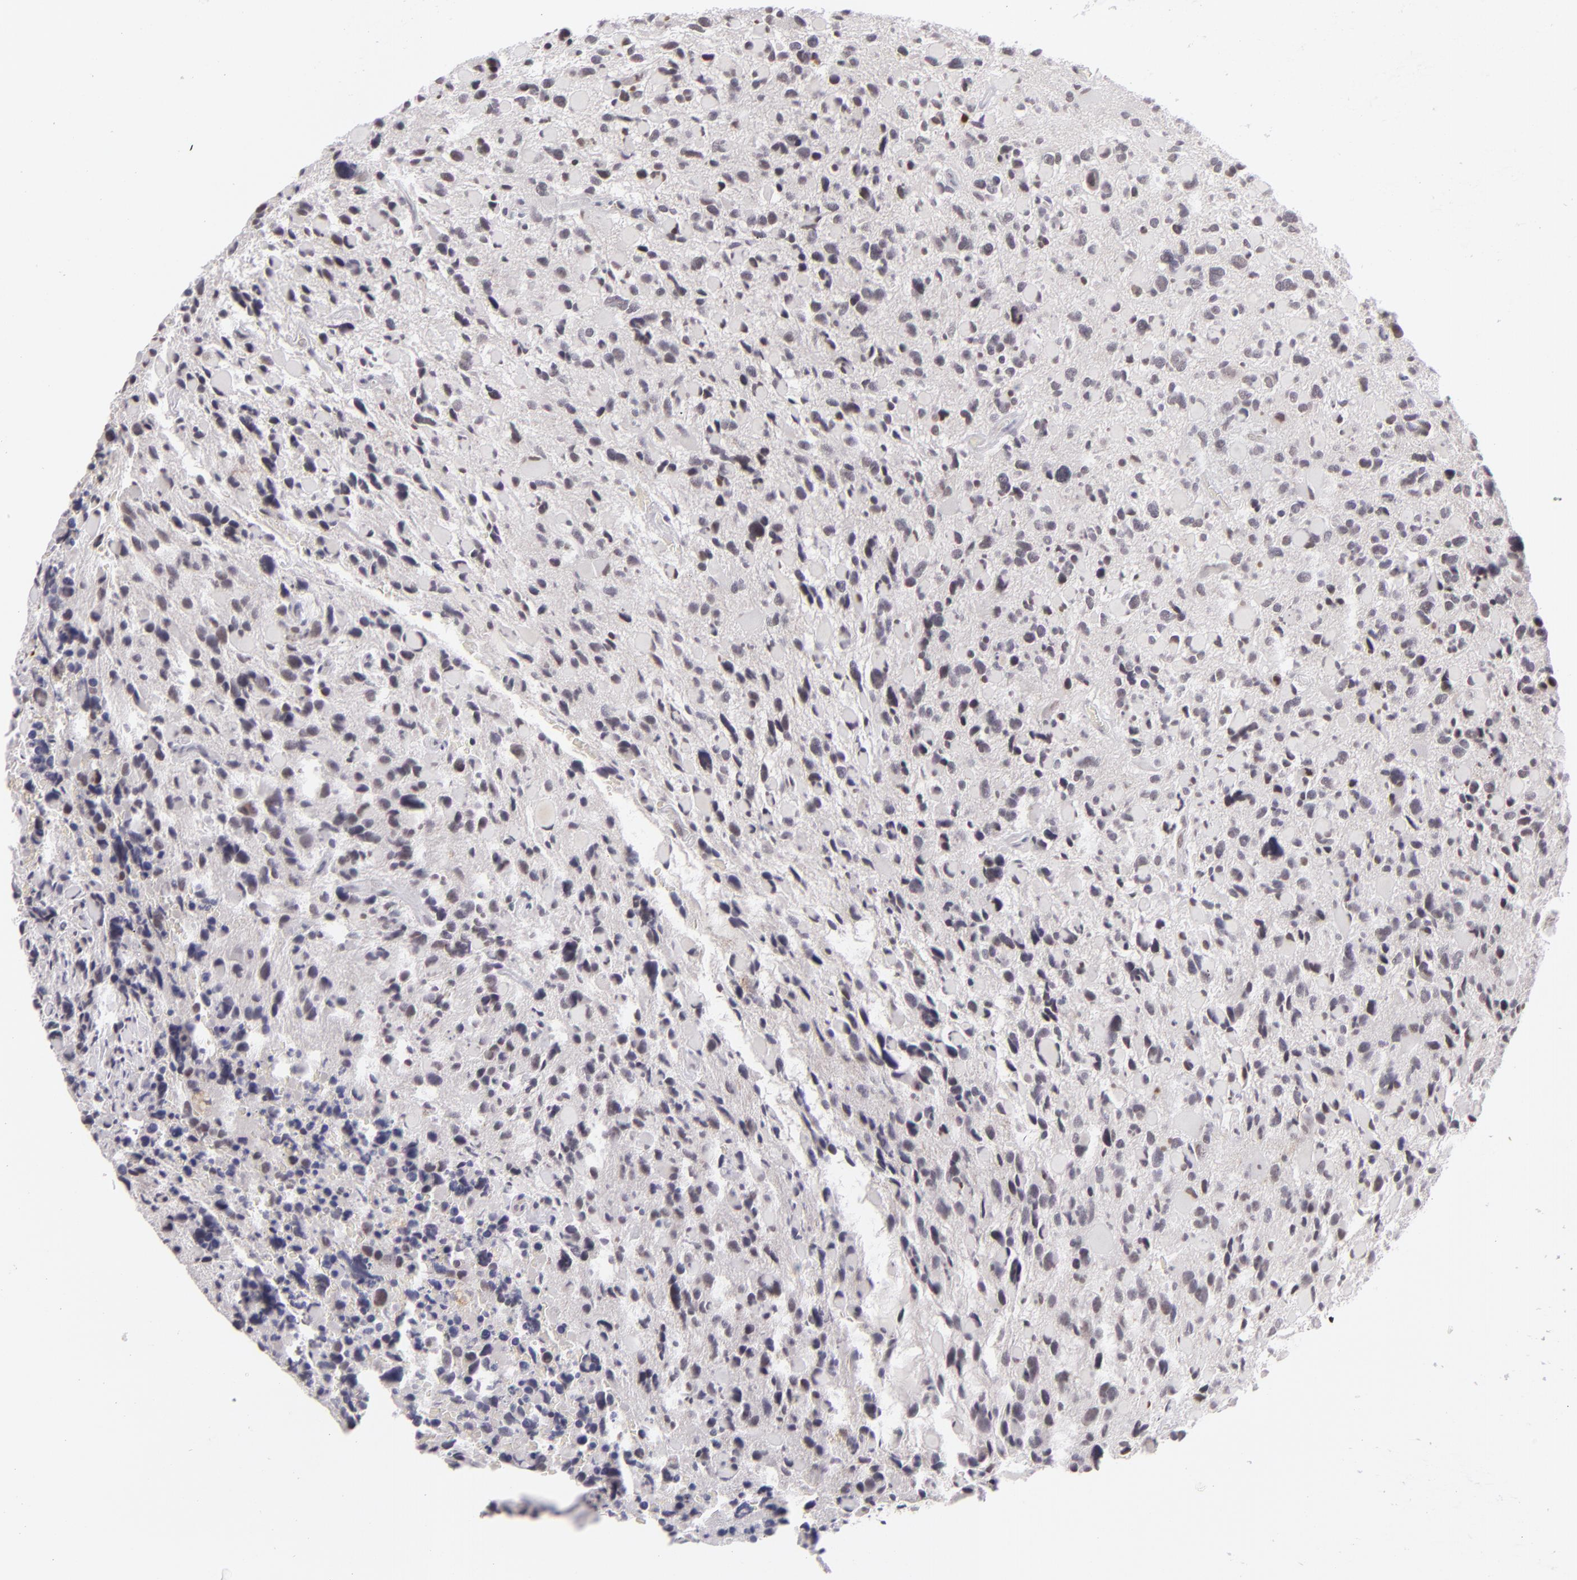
{"staining": {"intensity": "negative", "quantity": "none", "location": "none"}, "tissue": "glioma", "cell_type": "Tumor cells", "image_type": "cancer", "snomed": [{"axis": "morphology", "description": "Glioma, malignant, High grade"}, {"axis": "topography", "description": "Brain"}], "caption": "Immunohistochemistry of human malignant high-grade glioma shows no staining in tumor cells.", "gene": "ZNF205", "patient": {"sex": "female", "age": 37}}